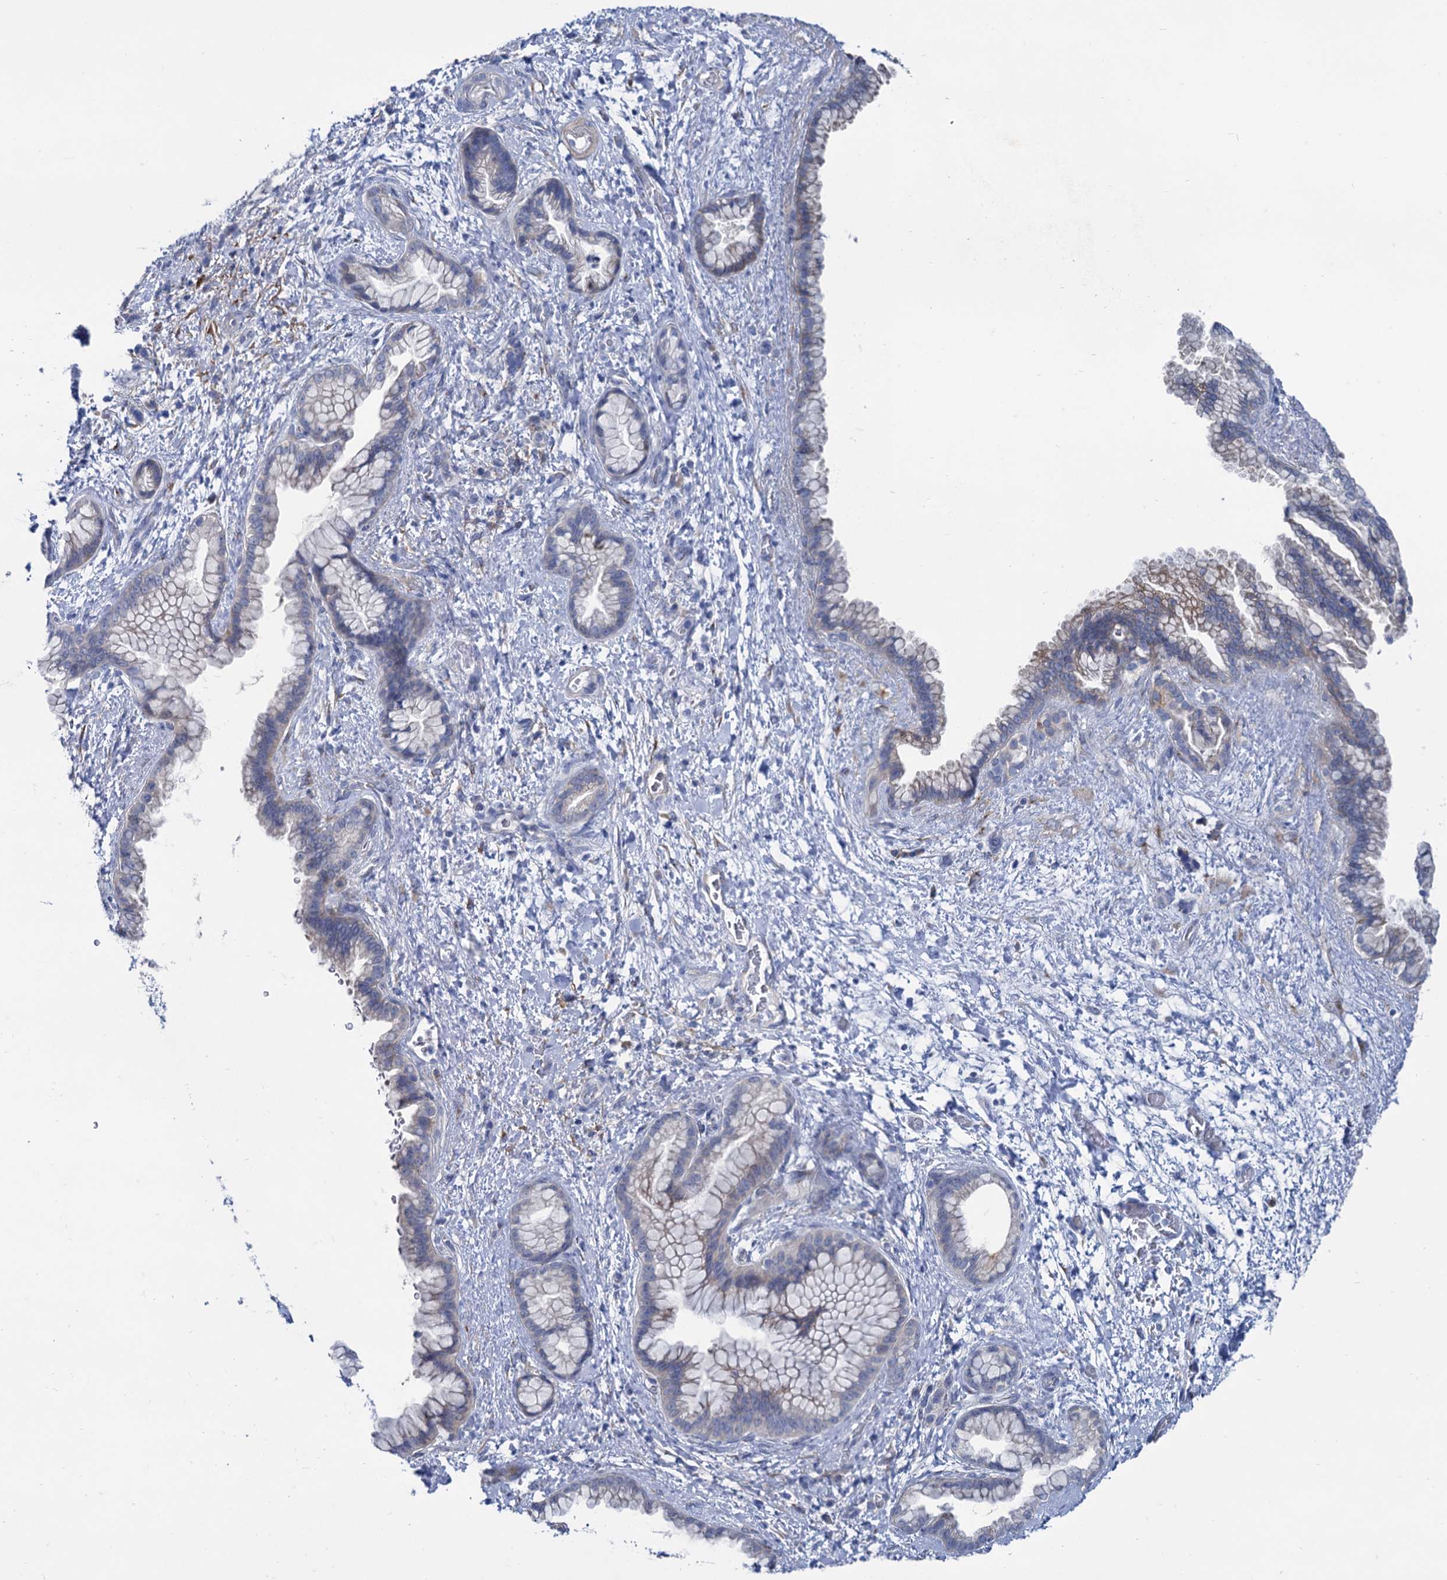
{"staining": {"intensity": "negative", "quantity": "none", "location": "none"}, "tissue": "pancreatic cancer", "cell_type": "Tumor cells", "image_type": "cancer", "snomed": [{"axis": "morphology", "description": "Adenocarcinoma, NOS"}, {"axis": "topography", "description": "Pancreas"}], "caption": "This is a photomicrograph of immunohistochemistry (IHC) staining of adenocarcinoma (pancreatic), which shows no staining in tumor cells.", "gene": "FOXR2", "patient": {"sex": "female", "age": 78}}